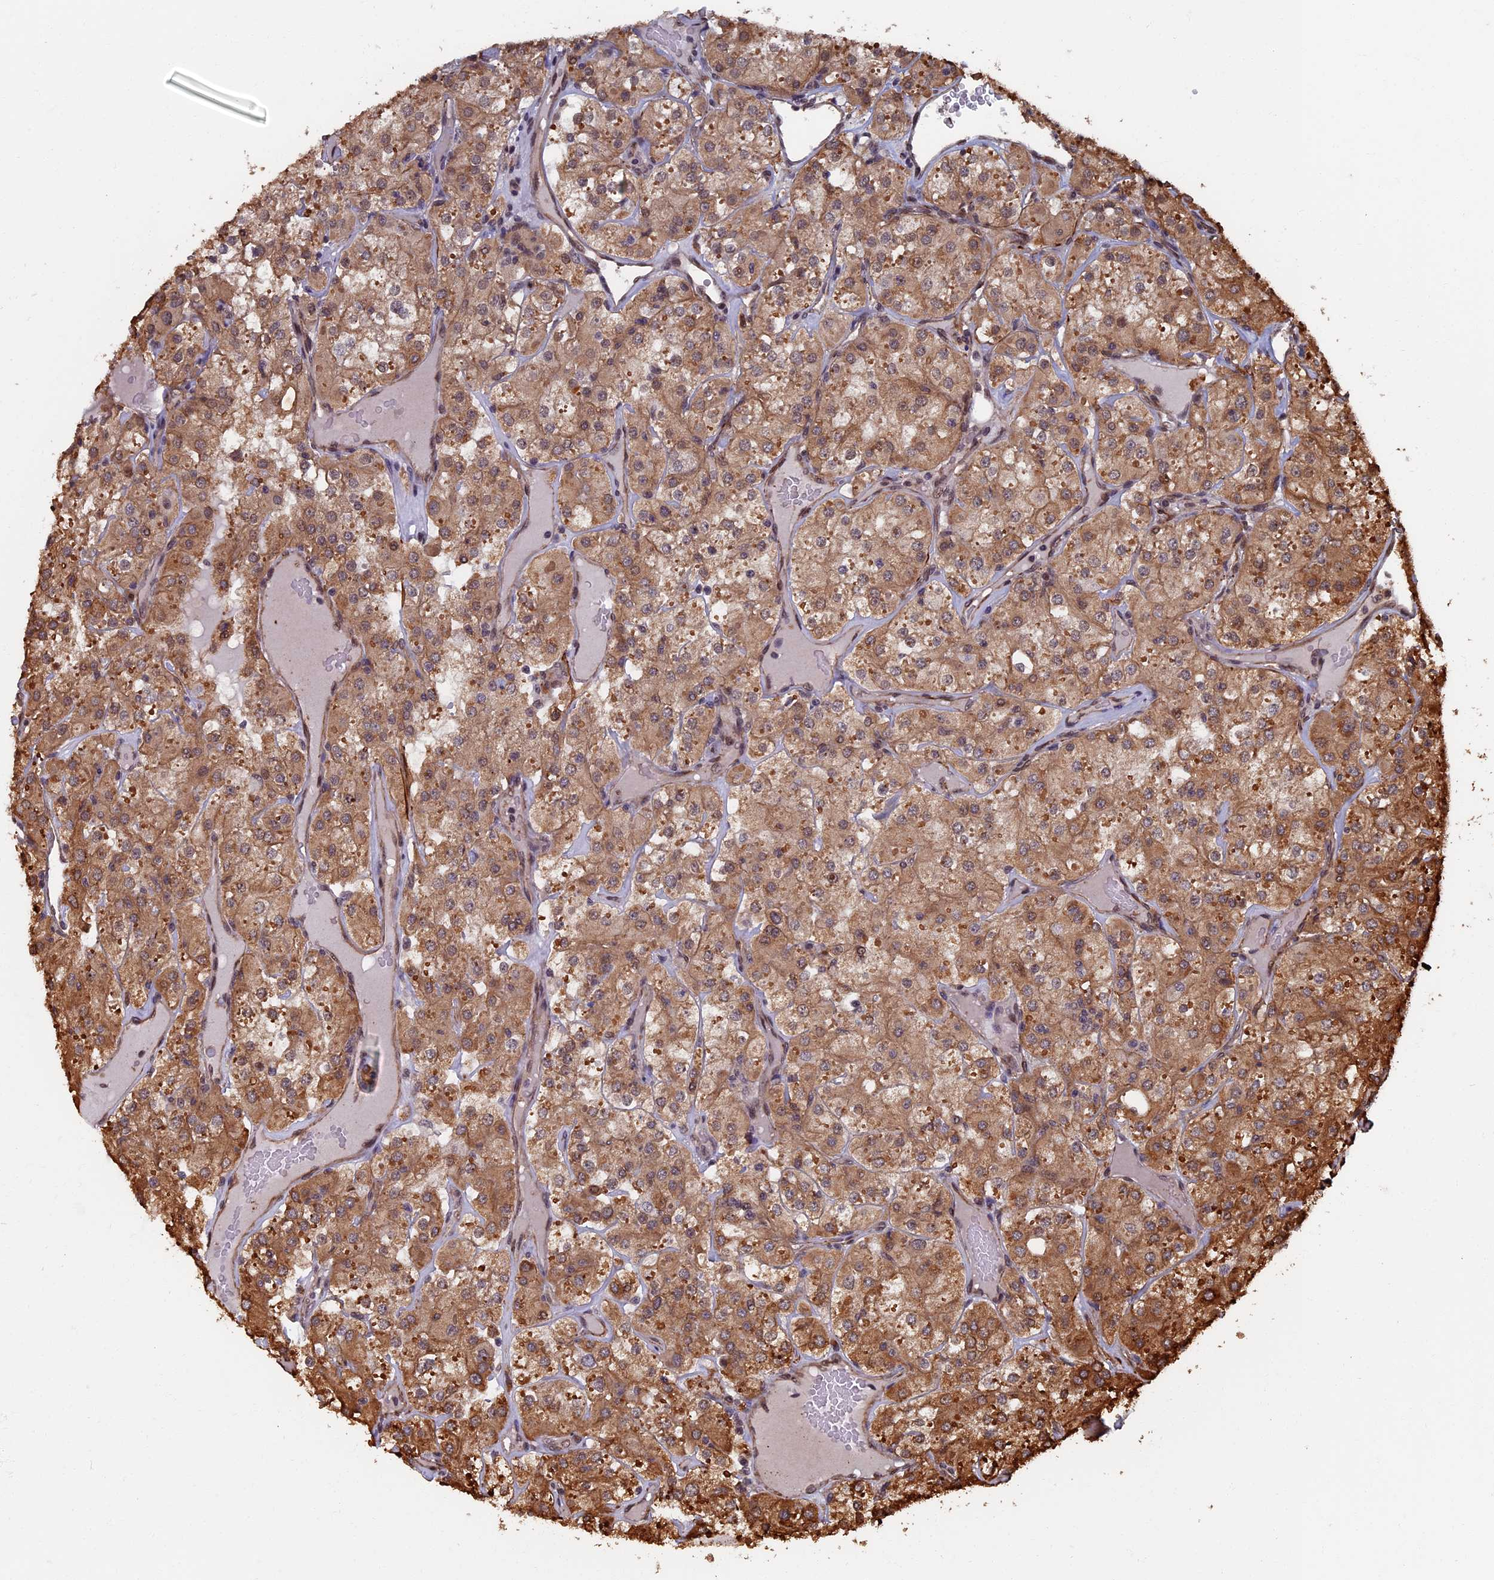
{"staining": {"intensity": "moderate", "quantity": ">75%", "location": "cytoplasmic/membranous,nuclear"}, "tissue": "renal cancer", "cell_type": "Tumor cells", "image_type": "cancer", "snomed": [{"axis": "morphology", "description": "Adenocarcinoma, NOS"}, {"axis": "topography", "description": "Kidney"}], "caption": "Immunohistochemistry image of human renal cancer stained for a protein (brown), which shows medium levels of moderate cytoplasmic/membranous and nuclear positivity in about >75% of tumor cells.", "gene": "CTDP1", "patient": {"sex": "male", "age": 77}}